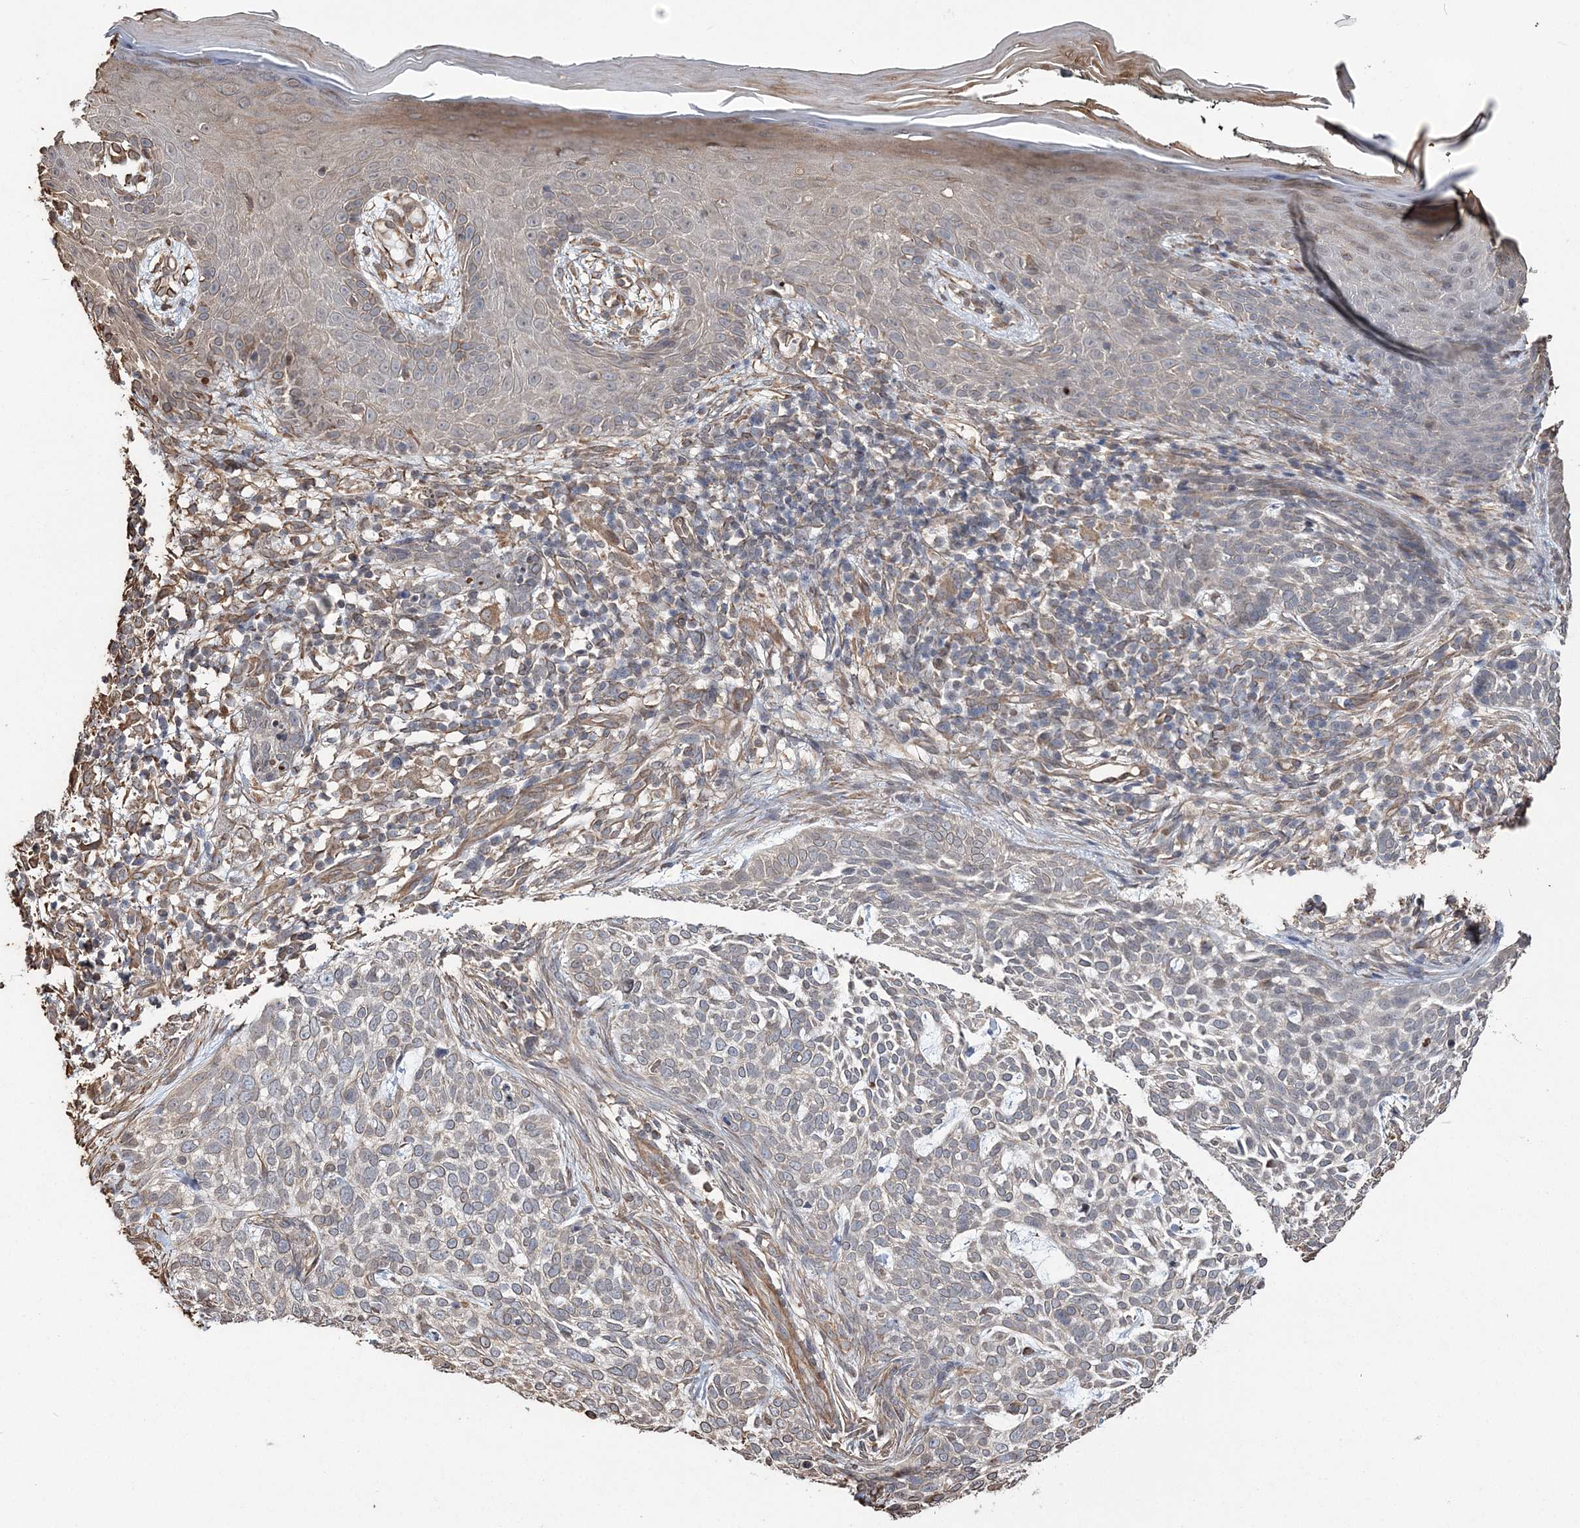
{"staining": {"intensity": "weak", "quantity": "<25%", "location": "cytoplasmic/membranous"}, "tissue": "skin cancer", "cell_type": "Tumor cells", "image_type": "cancer", "snomed": [{"axis": "morphology", "description": "Basal cell carcinoma"}, {"axis": "topography", "description": "Skin"}], "caption": "Skin basal cell carcinoma was stained to show a protein in brown. There is no significant expression in tumor cells. (Stains: DAB (3,3'-diaminobenzidine) immunohistochemistry (IHC) with hematoxylin counter stain, Microscopy: brightfield microscopy at high magnification).", "gene": "ATP11B", "patient": {"sex": "female", "age": 64}}